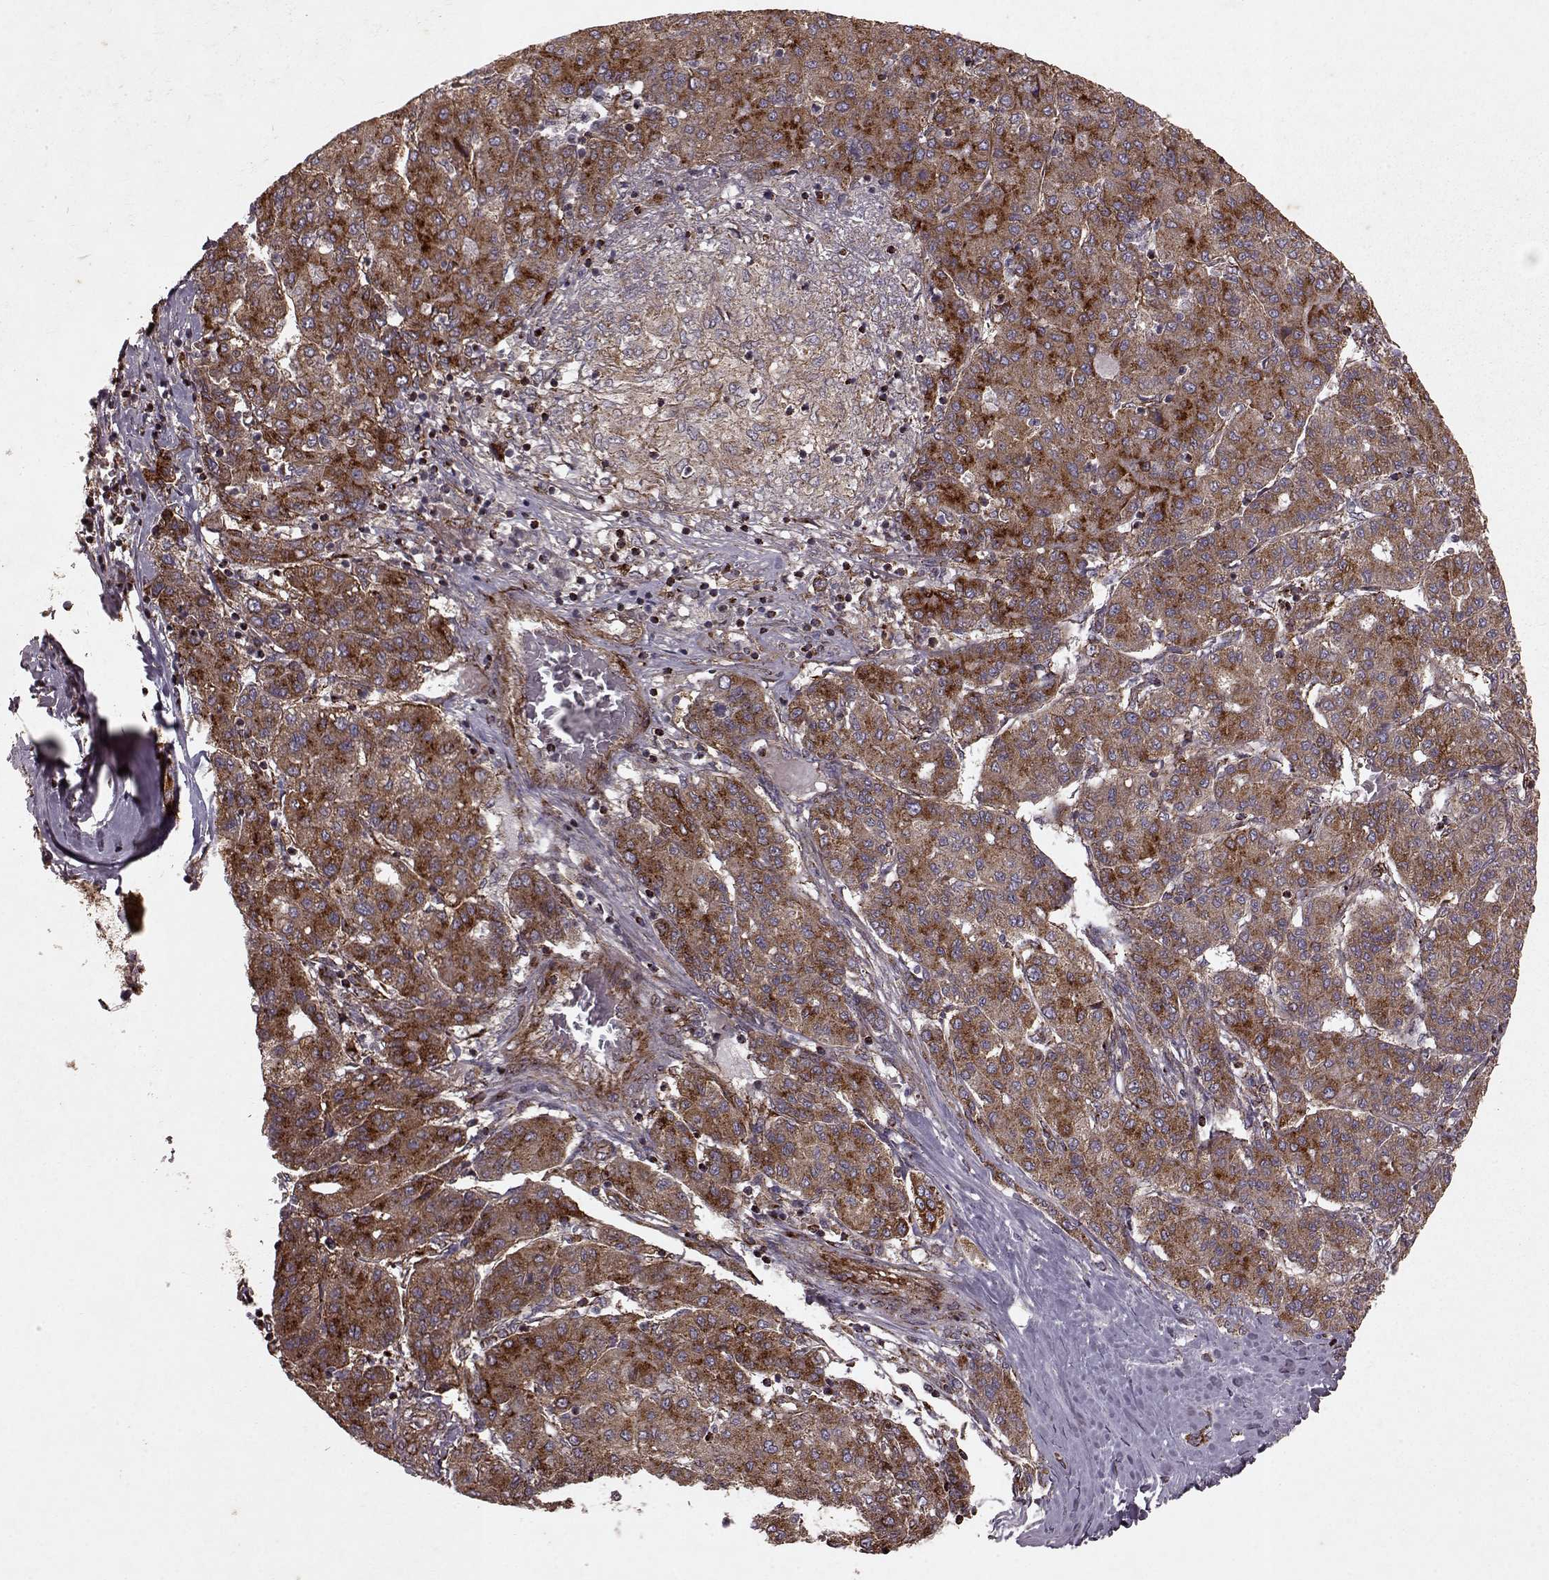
{"staining": {"intensity": "moderate", "quantity": ">75%", "location": "cytoplasmic/membranous"}, "tissue": "liver cancer", "cell_type": "Tumor cells", "image_type": "cancer", "snomed": [{"axis": "morphology", "description": "Carcinoma, Hepatocellular, NOS"}, {"axis": "topography", "description": "Liver"}], "caption": "Protein staining demonstrates moderate cytoplasmic/membranous staining in approximately >75% of tumor cells in hepatocellular carcinoma (liver). (Stains: DAB (3,3'-diaminobenzidine) in brown, nuclei in blue, Microscopy: brightfield microscopy at high magnification).", "gene": "FXN", "patient": {"sex": "male", "age": 65}}